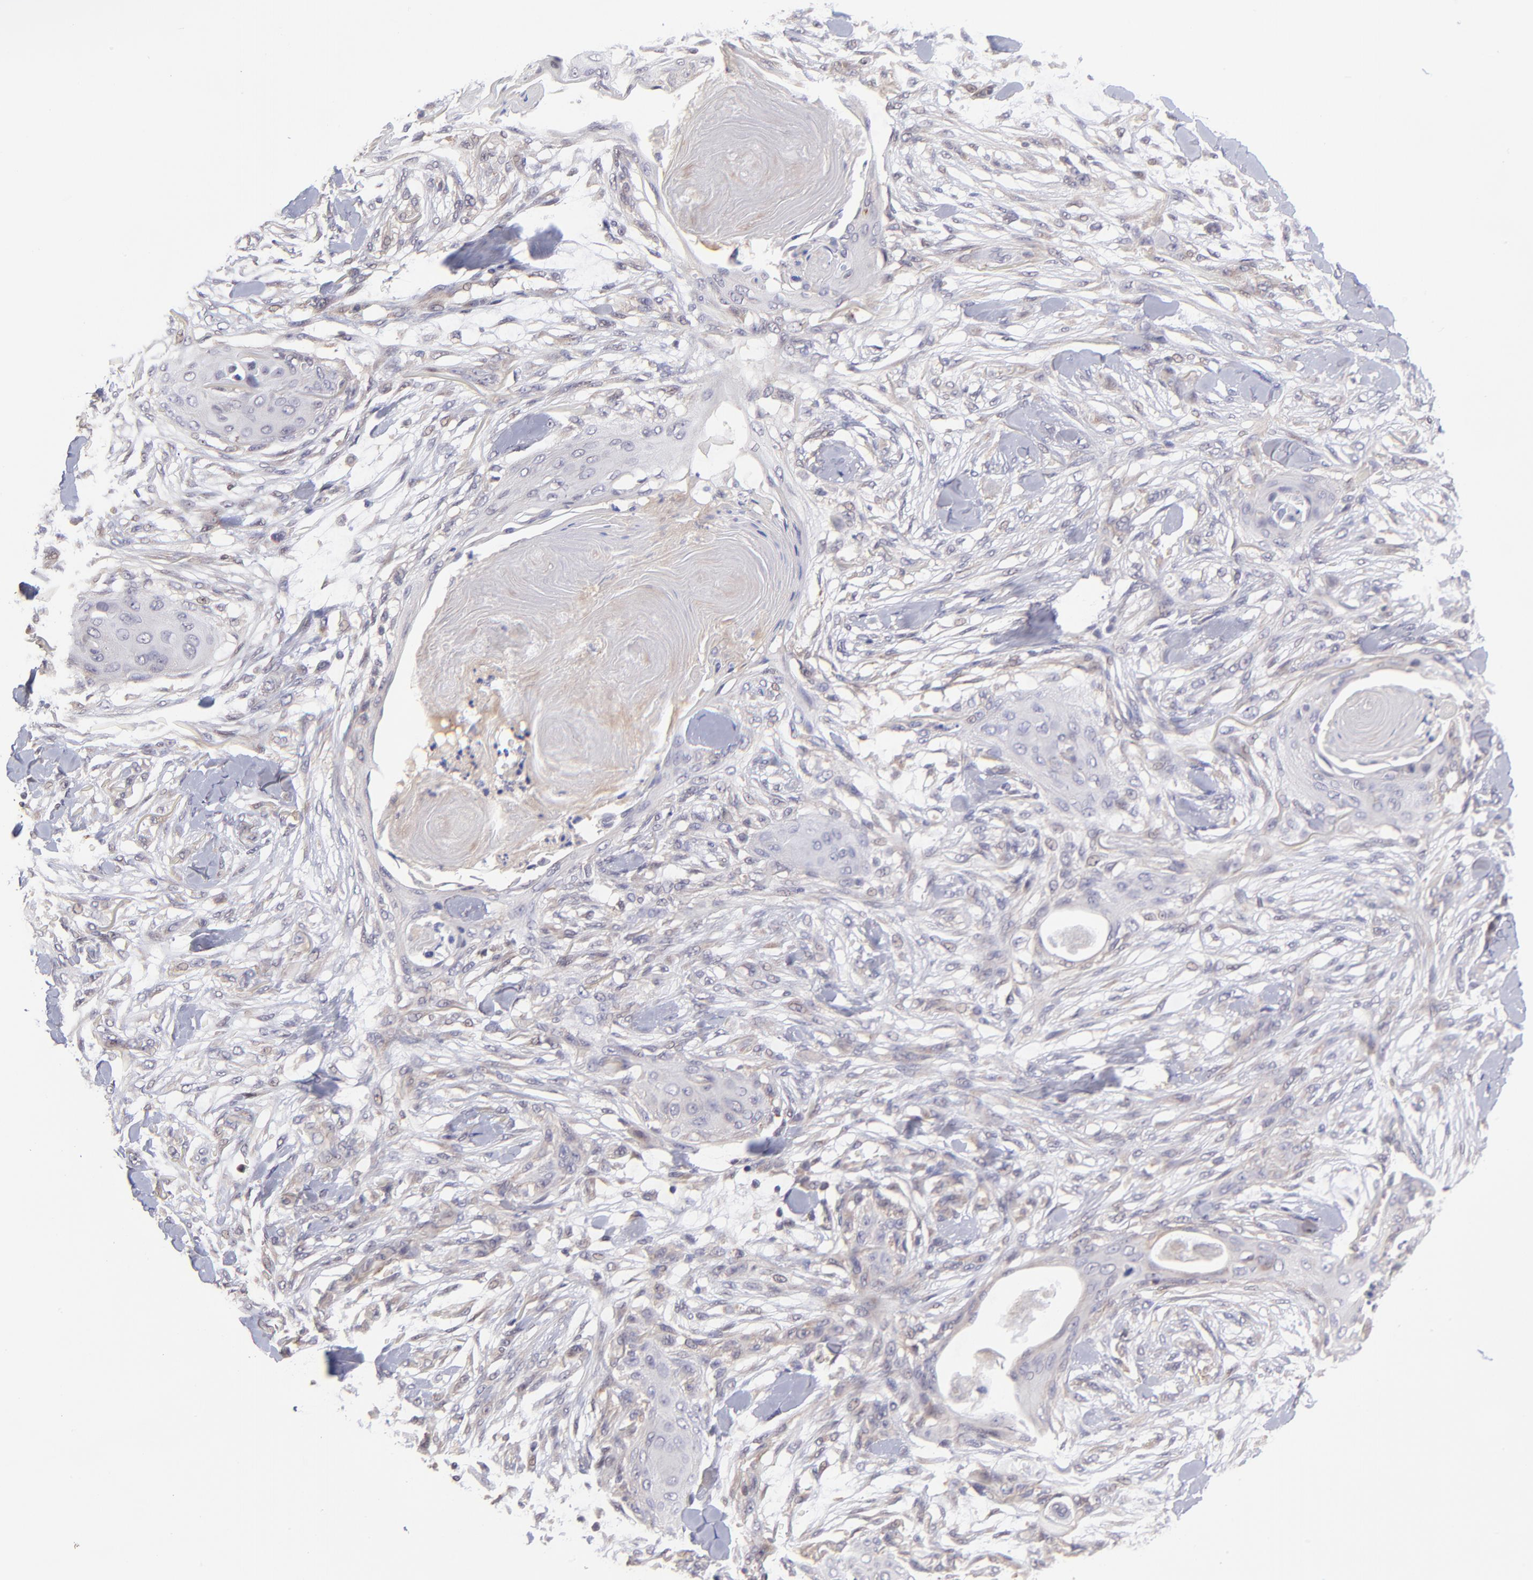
{"staining": {"intensity": "weak", "quantity": "<25%", "location": "cytoplasmic/membranous"}, "tissue": "skin cancer", "cell_type": "Tumor cells", "image_type": "cancer", "snomed": [{"axis": "morphology", "description": "Squamous cell carcinoma, NOS"}, {"axis": "topography", "description": "Skin"}], "caption": "A high-resolution micrograph shows IHC staining of skin squamous cell carcinoma, which displays no significant positivity in tumor cells.", "gene": "NSF", "patient": {"sex": "female", "age": 59}}